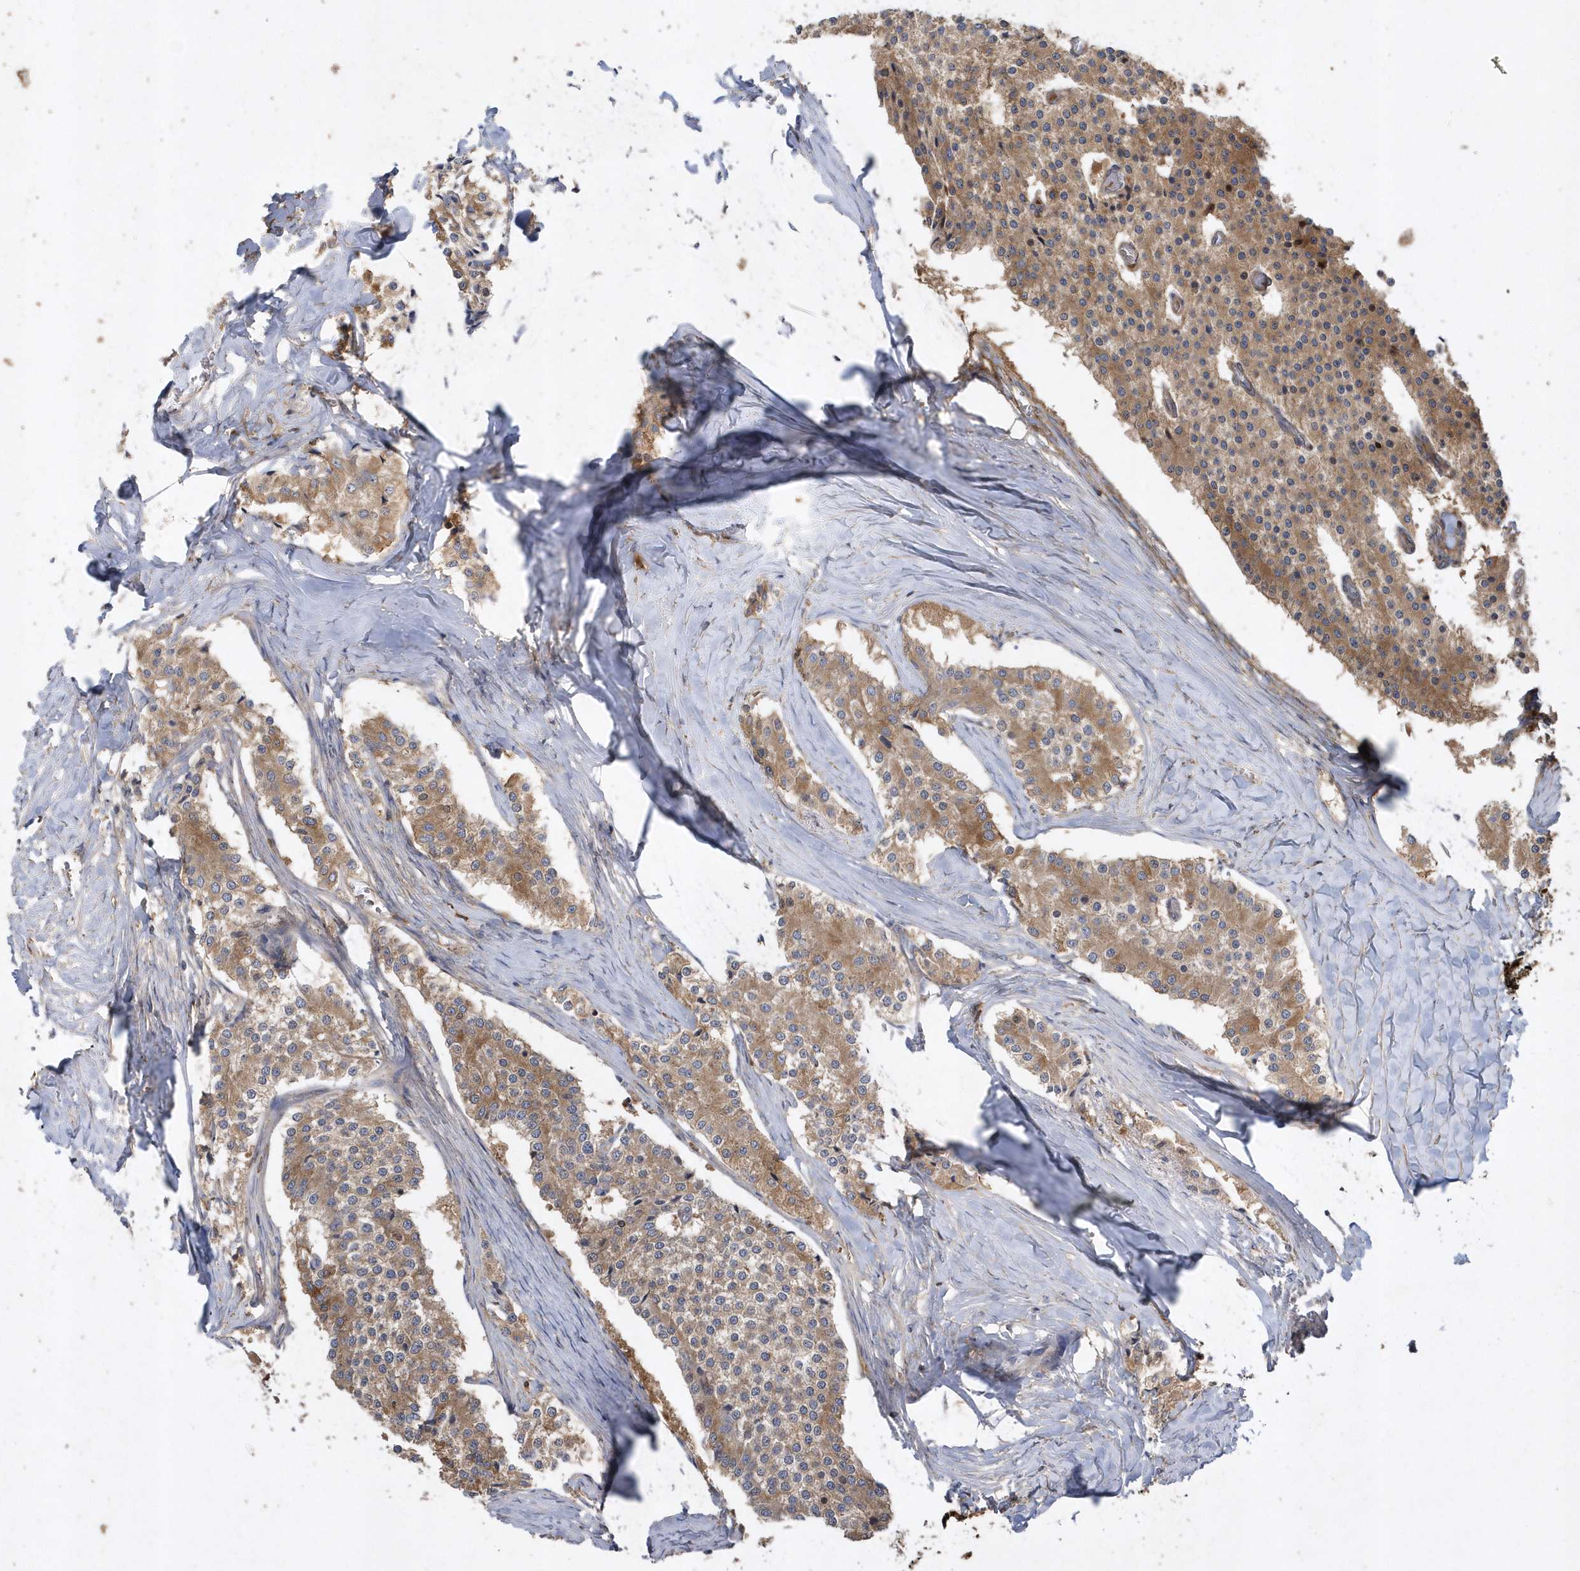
{"staining": {"intensity": "moderate", "quantity": ">75%", "location": "cytoplasmic/membranous"}, "tissue": "carcinoid", "cell_type": "Tumor cells", "image_type": "cancer", "snomed": [{"axis": "morphology", "description": "Carcinoid, malignant, NOS"}, {"axis": "topography", "description": "Colon"}], "caption": "Carcinoid tissue shows moderate cytoplasmic/membranous expression in approximately >75% of tumor cells, visualized by immunohistochemistry.", "gene": "PAICS", "patient": {"sex": "female", "age": 52}}